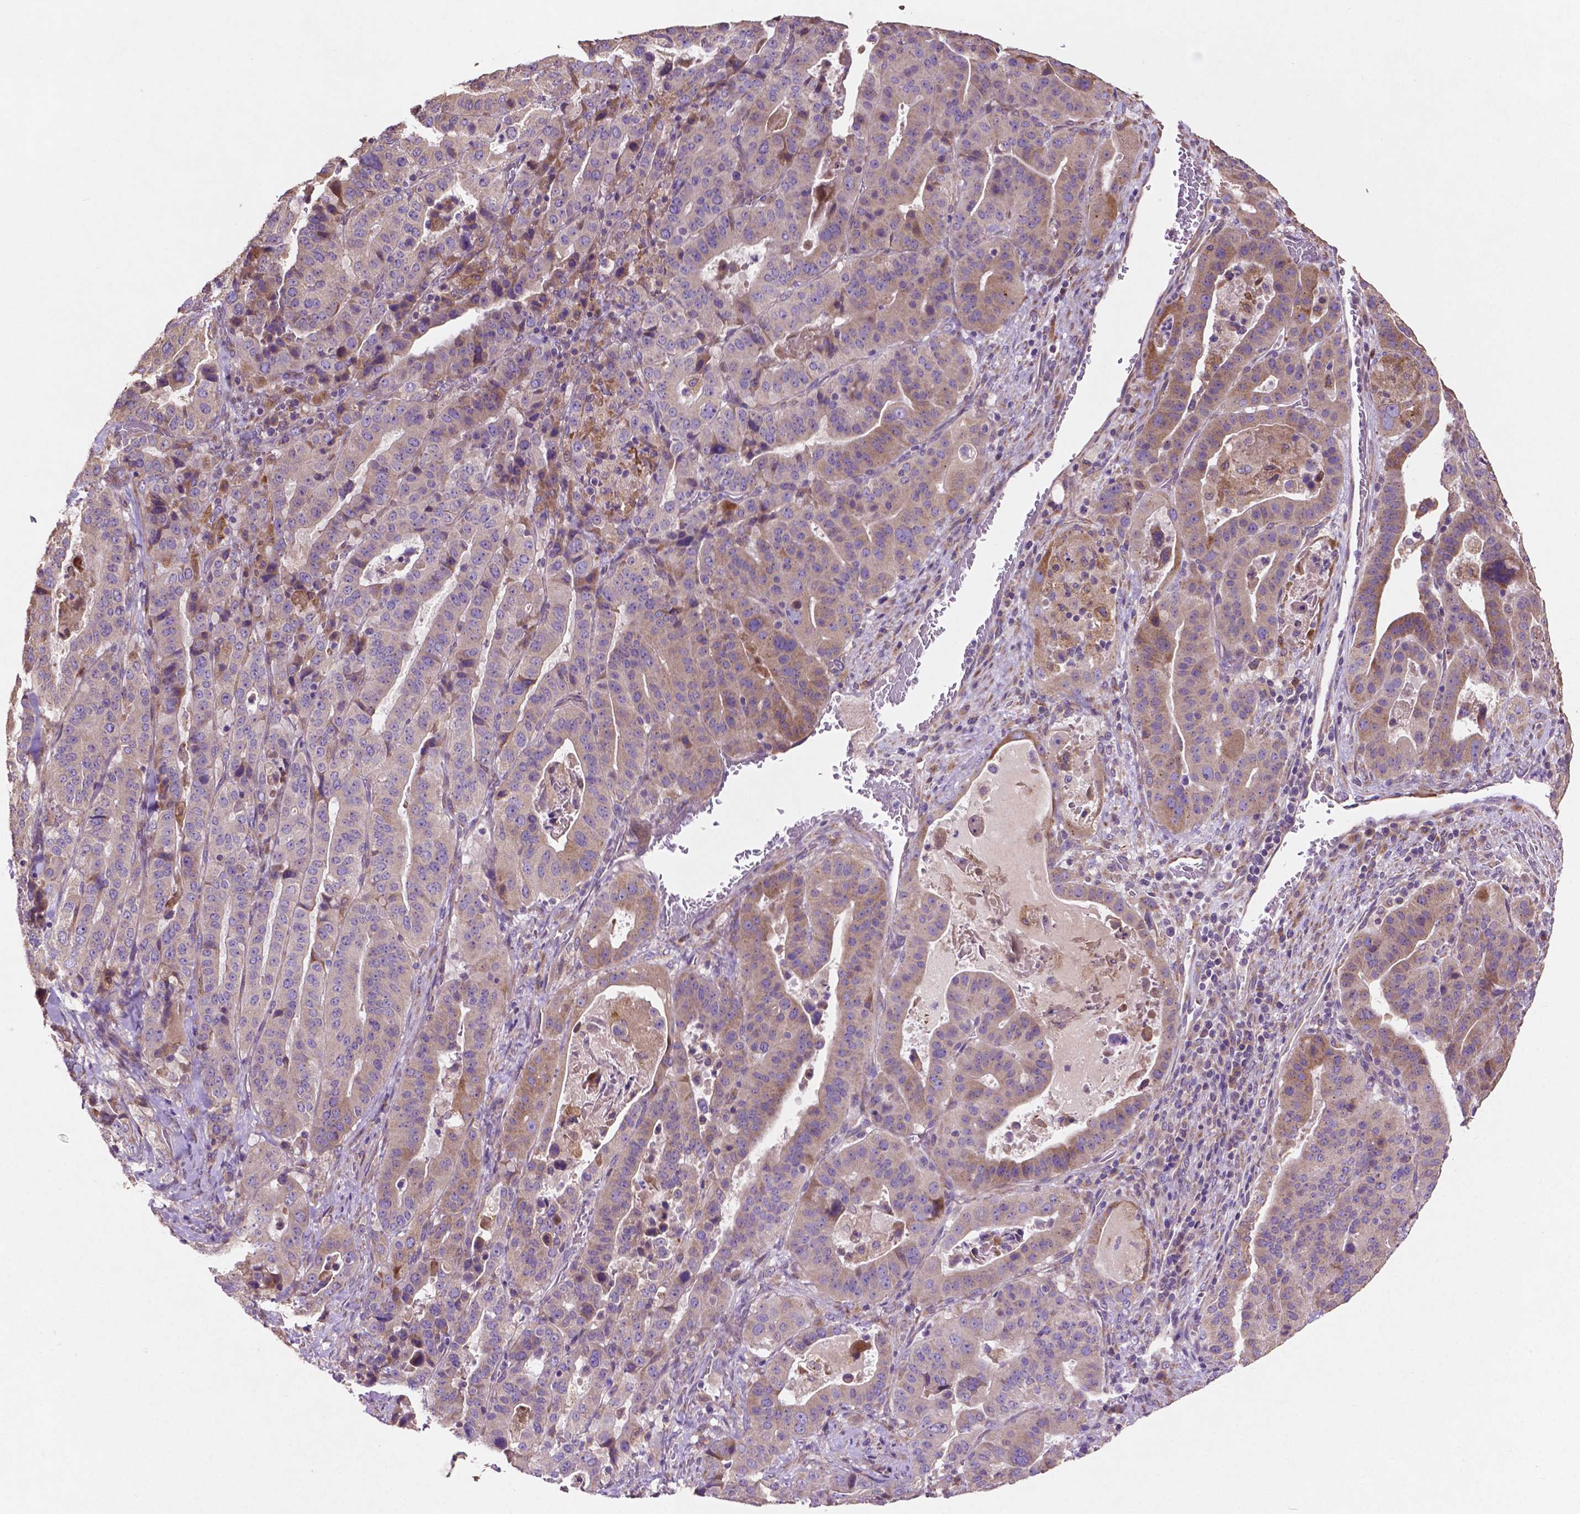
{"staining": {"intensity": "weak", "quantity": "<25%", "location": "cytoplasmic/membranous"}, "tissue": "stomach cancer", "cell_type": "Tumor cells", "image_type": "cancer", "snomed": [{"axis": "morphology", "description": "Adenocarcinoma, NOS"}, {"axis": "topography", "description": "Stomach"}], "caption": "Immunohistochemistry (IHC) photomicrograph of stomach cancer (adenocarcinoma) stained for a protein (brown), which demonstrates no positivity in tumor cells.", "gene": "MBTPS1", "patient": {"sex": "male", "age": 48}}